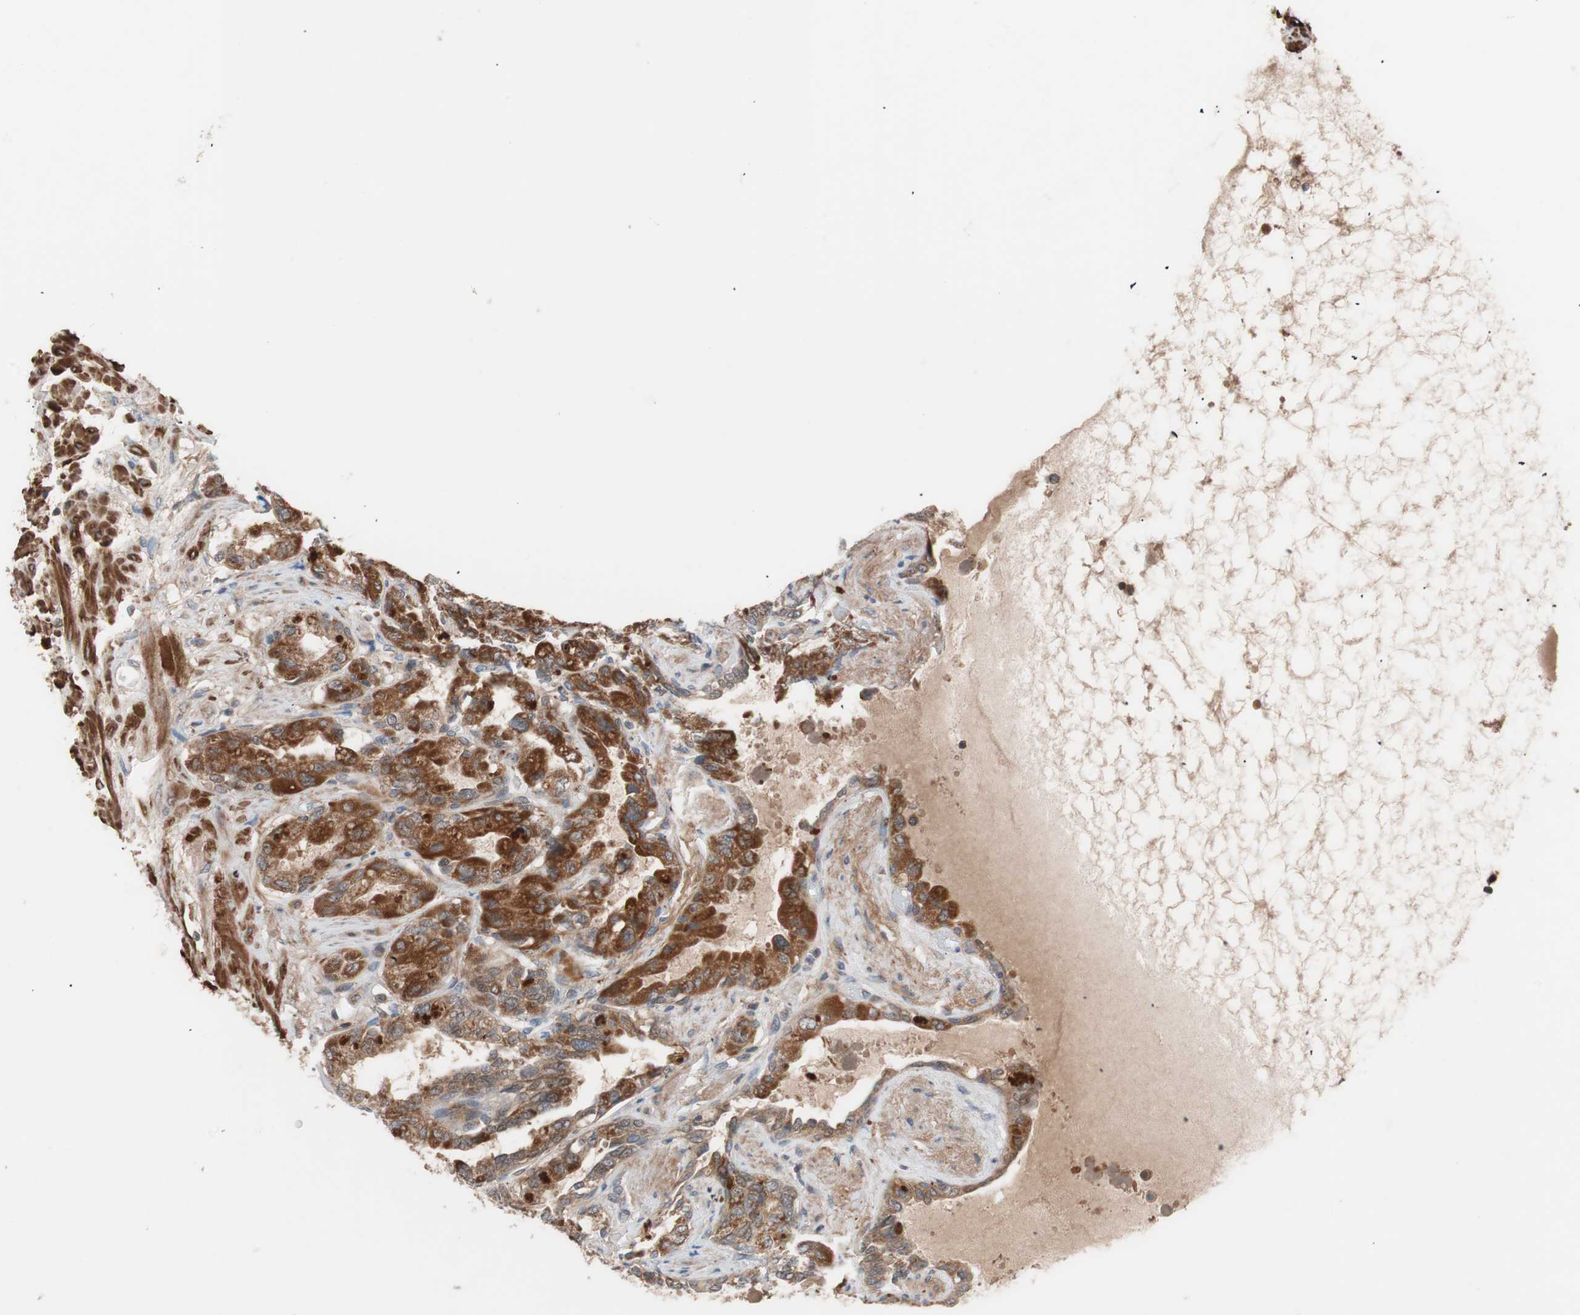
{"staining": {"intensity": "strong", "quantity": ">75%", "location": "cytoplasmic/membranous"}, "tissue": "seminal vesicle", "cell_type": "Glandular cells", "image_type": "normal", "snomed": [{"axis": "morphology", "description": "Normal tissue, NOS"}, {"axis": "topography", "description": "Seminal veicle"}], "caption": "Immunohistochemistry (DAB (3,3'-diaminobenzidine)) staining of benign seminal vesicle reveals strong cytoplasmic/membranous protein staining in approximately >75% of glandular cells.", "gene": "HMBS", "patient": {"sex": "male", "age": 61}}